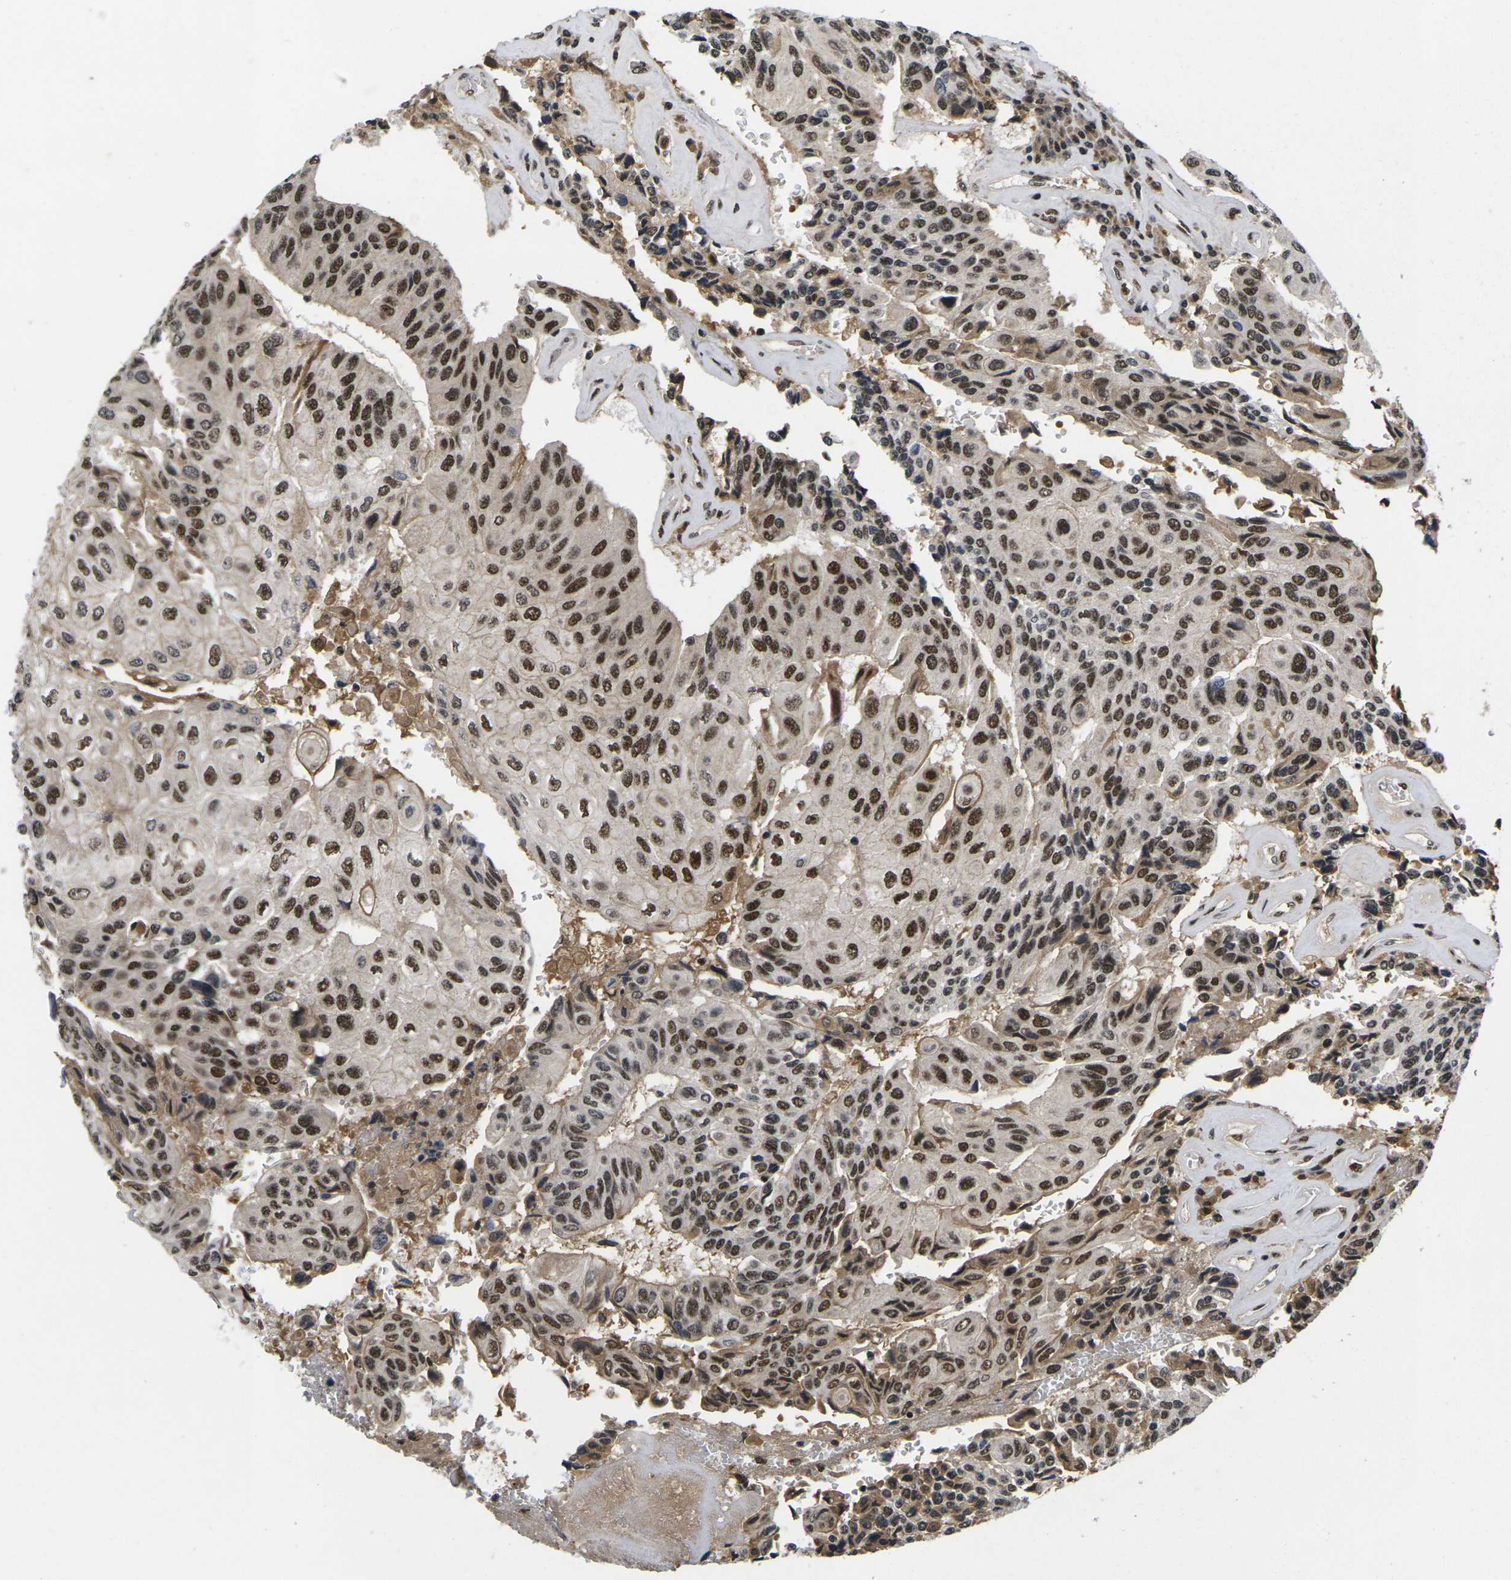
{"staining": {"intensity": "strong", "quantity": ">75%", "location": "nuclear"}, "tissue": "urothelial cancer", "cell_type": "Tumor cells", "image_type": "cancer", "snomed": [{"axis": "morphology", "description": "Urothelial carcinoma, High grade"}, {"axis": "topography", "description": "Urinary bladder"}], "caption": "Immunohistochemistry (IHC) of human urothelial carcinoma (high-grade) exhibits high levels of strong nuclear positivity in approximately >75% of tumor cells.", "gene": "GTF2E1", "patient": {"sex": "female", "age": 85}}